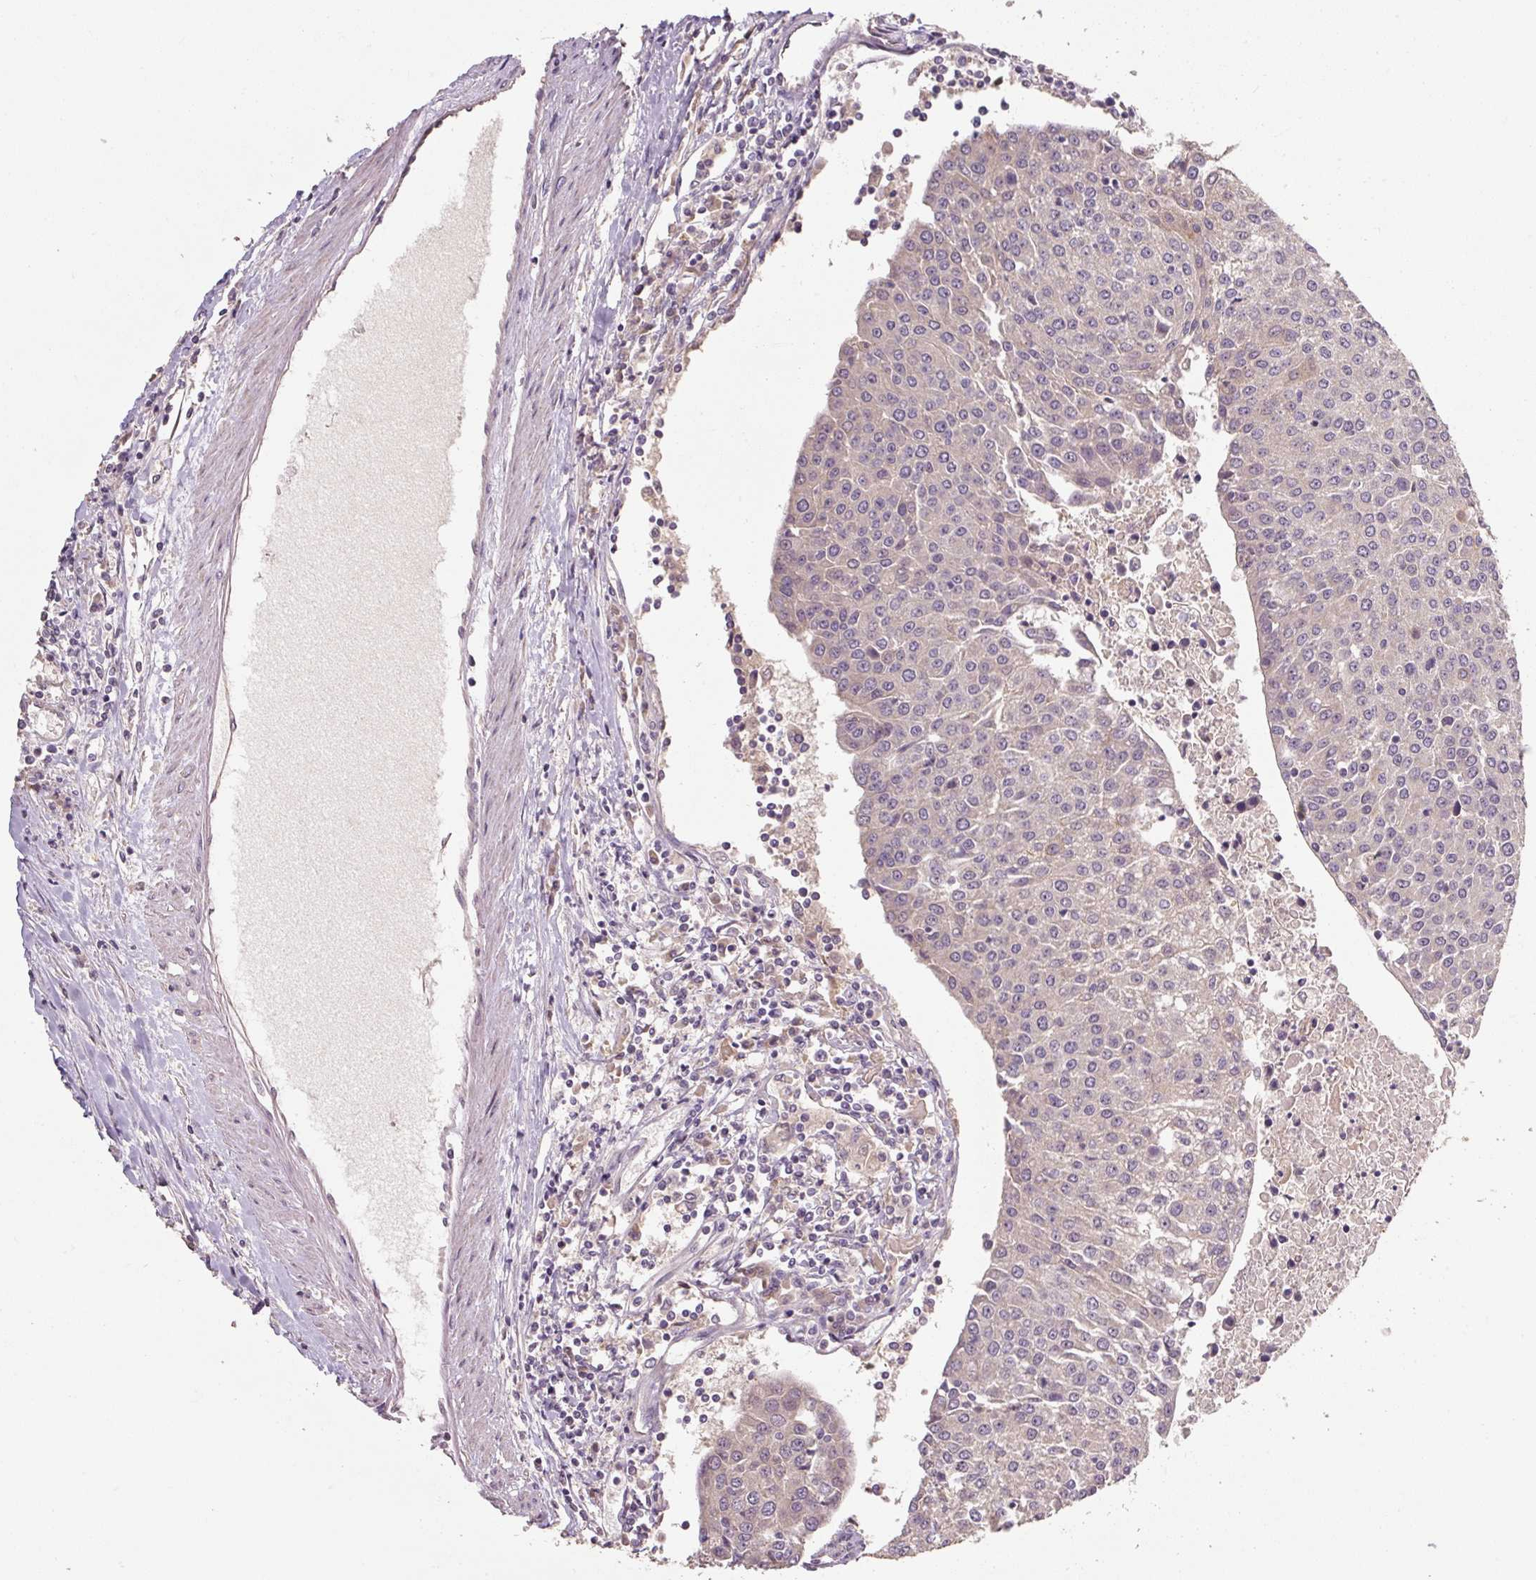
{"staining": {"intensity": "negative", "quantity": "none", "location": "none"}, "tissue": "urothelial cancer", "cell_type": "Tumor cells", "image_type": "cancer", "snomed": [{"axis": "morphology", "description": "Urothelial carcinoma, High grade"}, {"axis": "topography", "description": "Urinary bladder"}], "caption": "Urothelial cancer was stained to show a protein in brown. There is no significant expression in tumor cells. (Stains: DAB immunohistochemistry (IHC) with hematoxylin counter stain, Microscopy: brightfield microscopy at high magnification).", "gene": "CFAP65", "patient": {"sex": "female", "age": 85}}